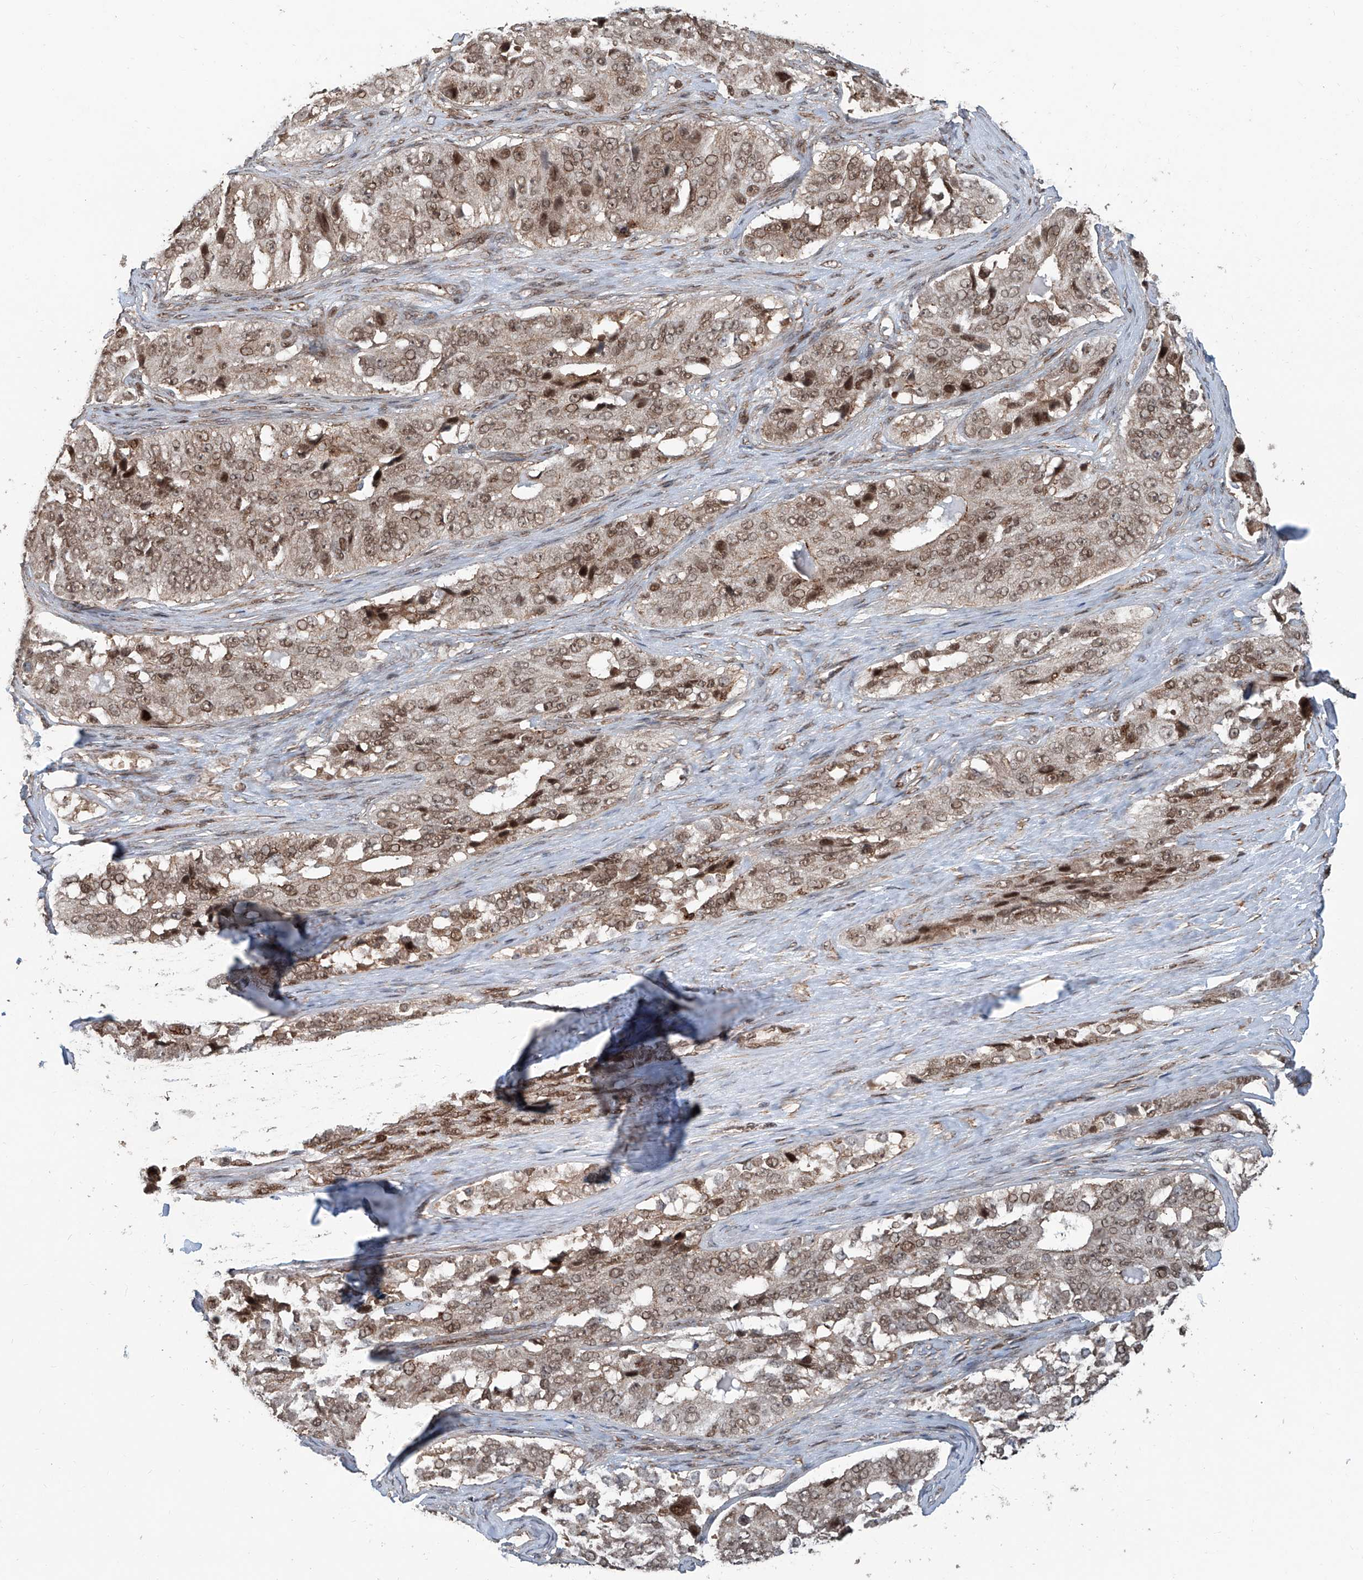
{"staining": {"intensity": "moderate", "quantity": ">75%", "location": "nuclear"}, "tissue": "ovarian cancer", "cell_type": "Tumor cells", "image_type": "cancer", "snomed": [{"axis": "morphology", "description": "Carcinoma, endometroid"}, {"axis": "topography", "description": "Ovary"}], "caption": "Immunohistochemical staining of human ovarian endometroid carcinoma displays medium levels of moderate nuclear positivity in approximately >75% of tumor cells.", "gene": "SDE2", "patient": {"sex": "female", "age": 51}}